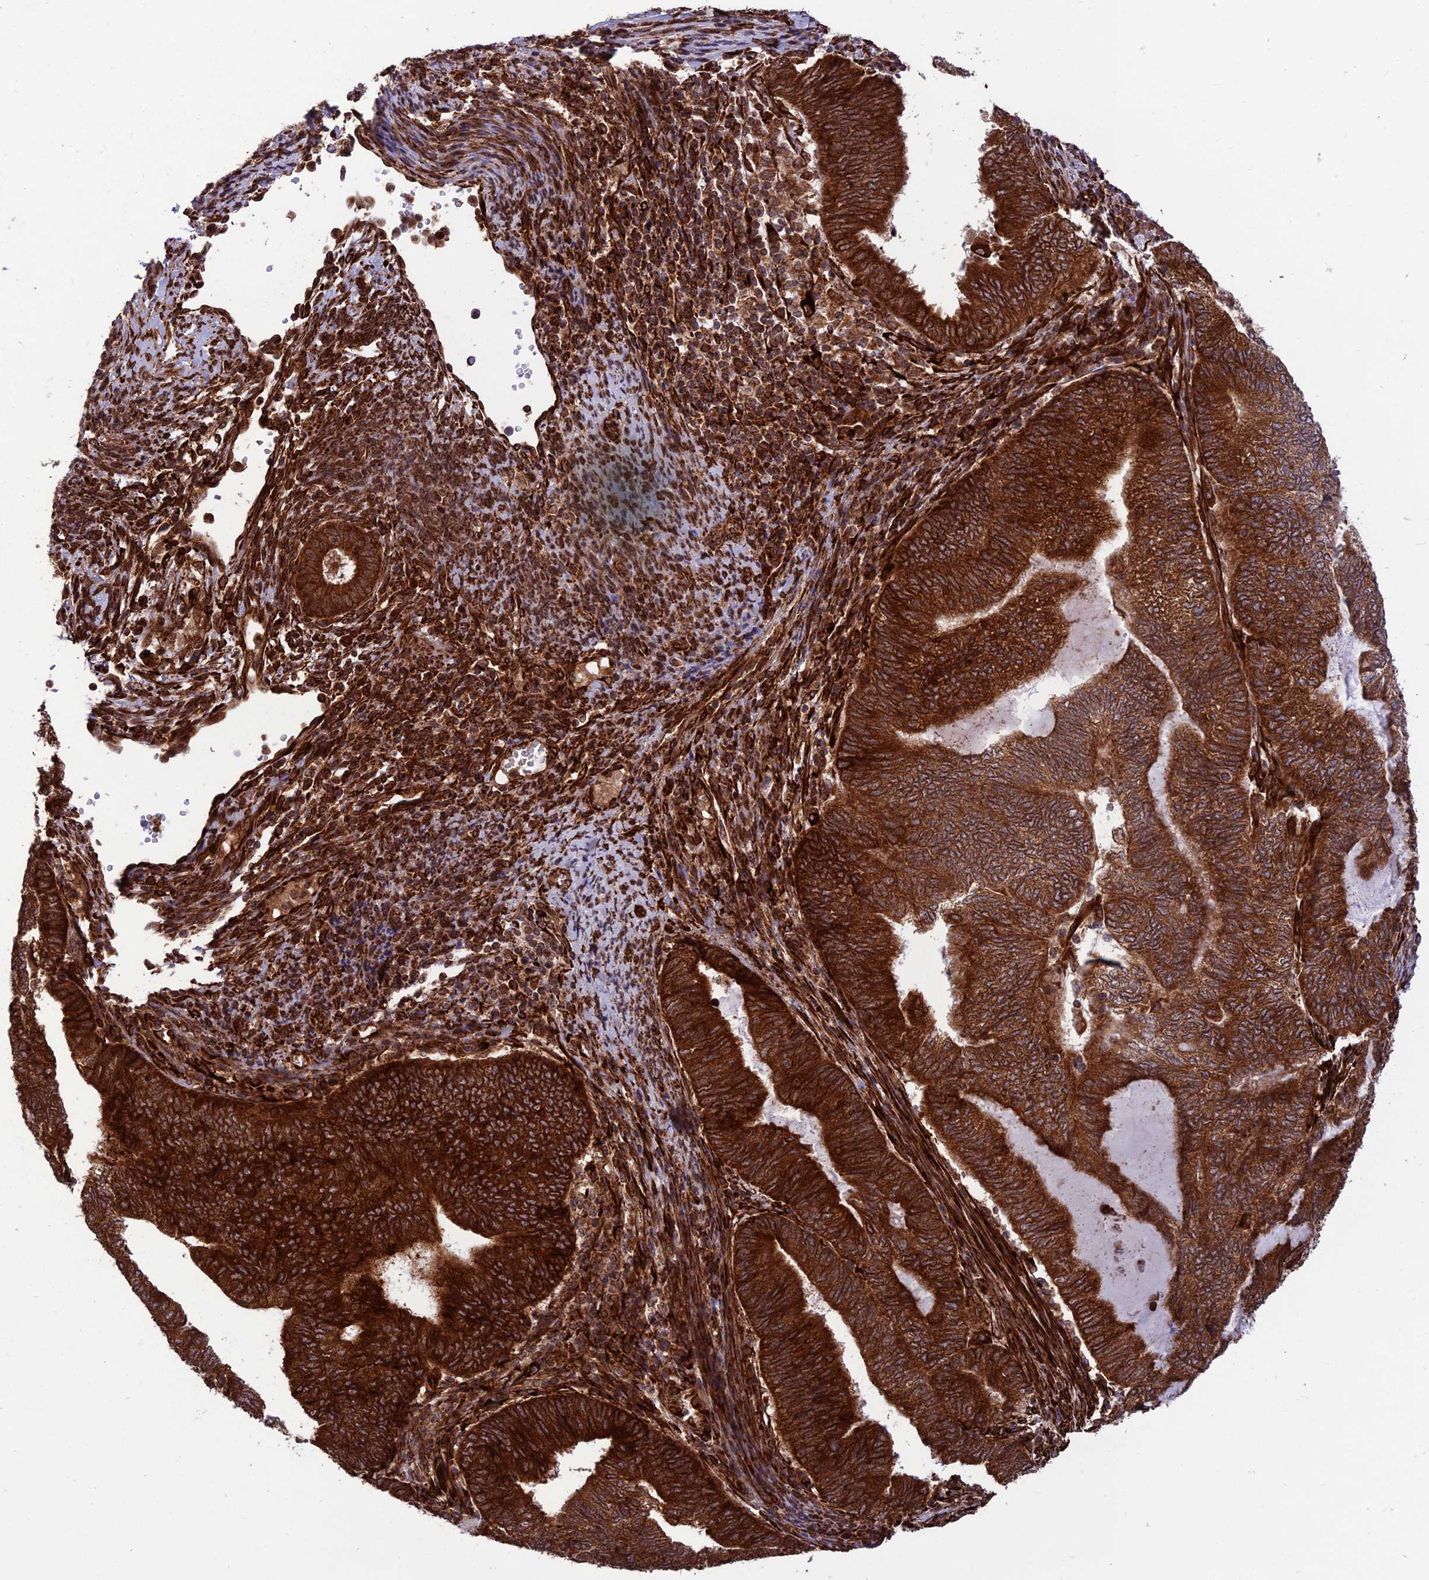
{"staining": {"intensity": "strong", "quantity": ">75%", "location": "cytoplasmic/membranous"}, "tissue": "endometrial cancer", "cell_type": "Tumor cells", "image_type": "cancer", "snomed": [{"axis": "morphology", "description": "Adenocarcinoma, NOS"}, {"axis": "topography", "description": "Uterus"}, {"axis": "topography", "description": "Endometrium"}], "caption": "A micrograph of endometrial cancer (adenocarcinoma) stained for a protein displays strong cytoplasmic/membranous brown staining in tumor cells.", "gene": "CRTAP", "patient": {"sex": "female", "age": 70}}